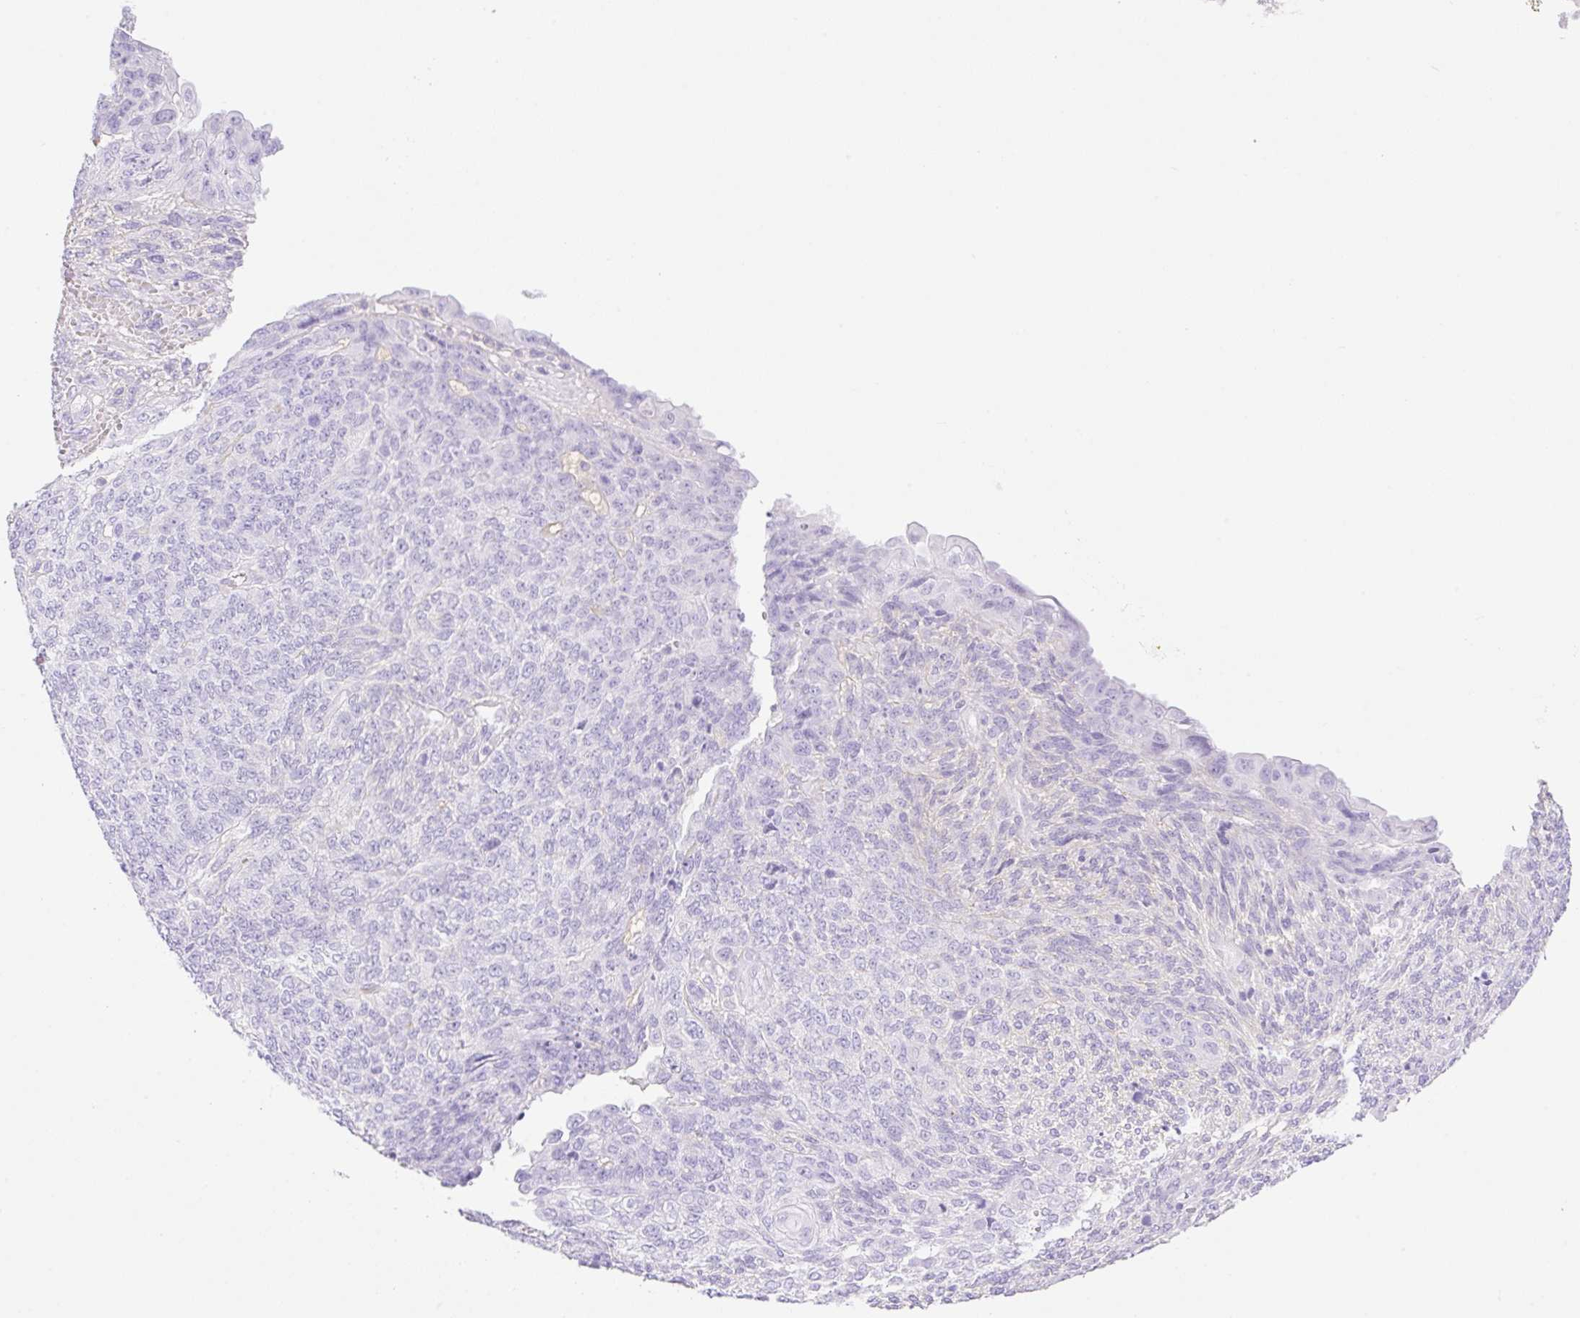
{"staining": {"intensity": "negative", "quantity": "none", "location": "none"}, "tissue": "endometrial cancer", "cell_type": "Tumor cells", "image_type": "cancer", "snomed": [{"axis": "morphology", "description": "Adenocarcinoma, NOS"}, {"axis": "topography", "description": "Endometrium"}], "caption": "An immunohistochemistry (IHC) micrograph of endometrial adenocarcinoma is shown. There is no staining in tumor cells of endometrial adenocarcinoma.", "gene": "CDX1", "patient": {"sex": "female", "age": 32}}